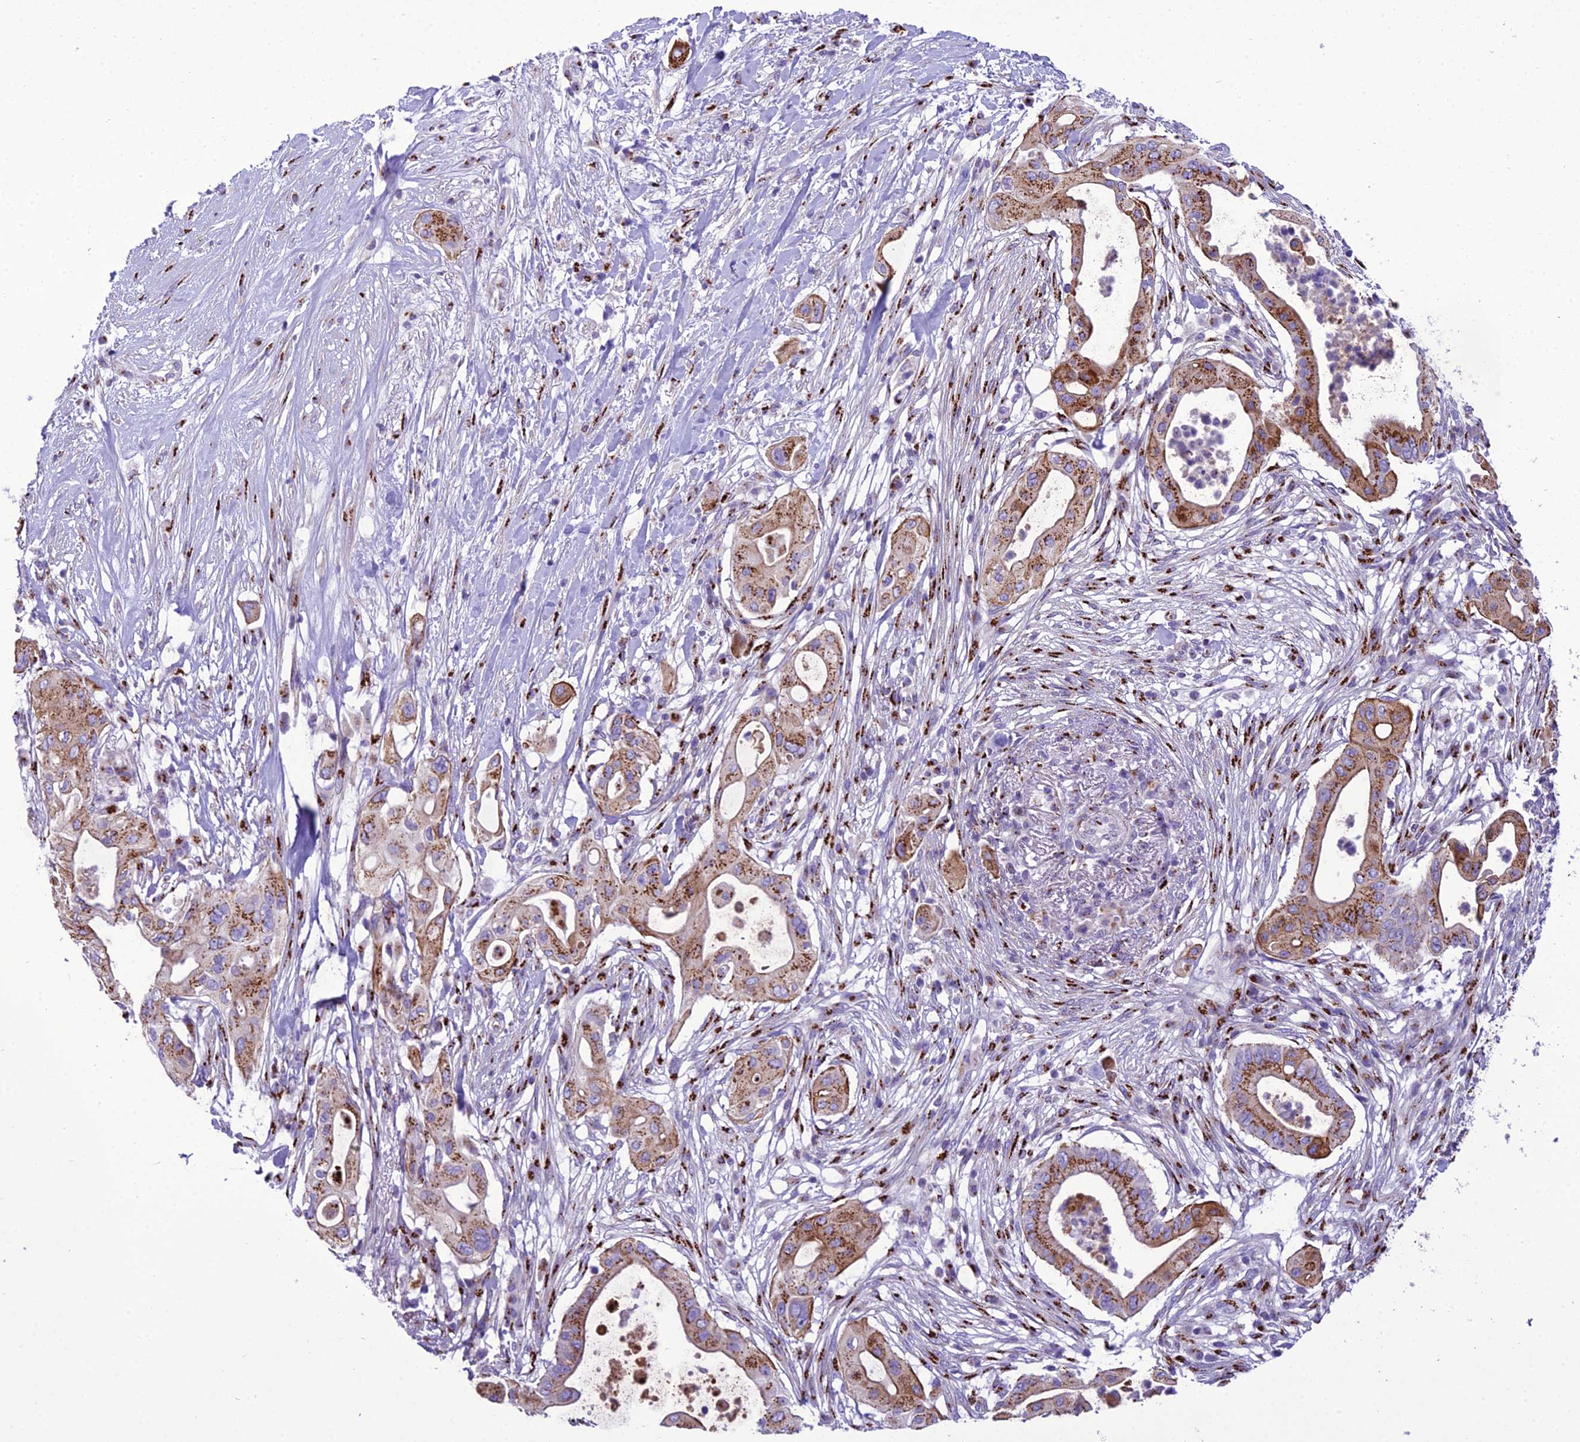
{"staining": {"intensity": "strong", "quantity": ">75%", "location": "cytoplasmic/membranous"}, "tissue": "pancreatic cancer", "cell_type": "Tumor cells", "image_type": "cancer", "snomed": [{"axis": "morphology", "description": "Adenocarcinoma, NOS"}, {"axis": "topography", "description": "Pancreas"}], "caption": "Human pancreatic cancer (adenocarcinoma) stained with a brown dye shows strong cytoplasmic/membranous positive expression in about >75% of tumor cells.", "gene": "GOLM2", "patient": {"sex": "male", "age": 68}}